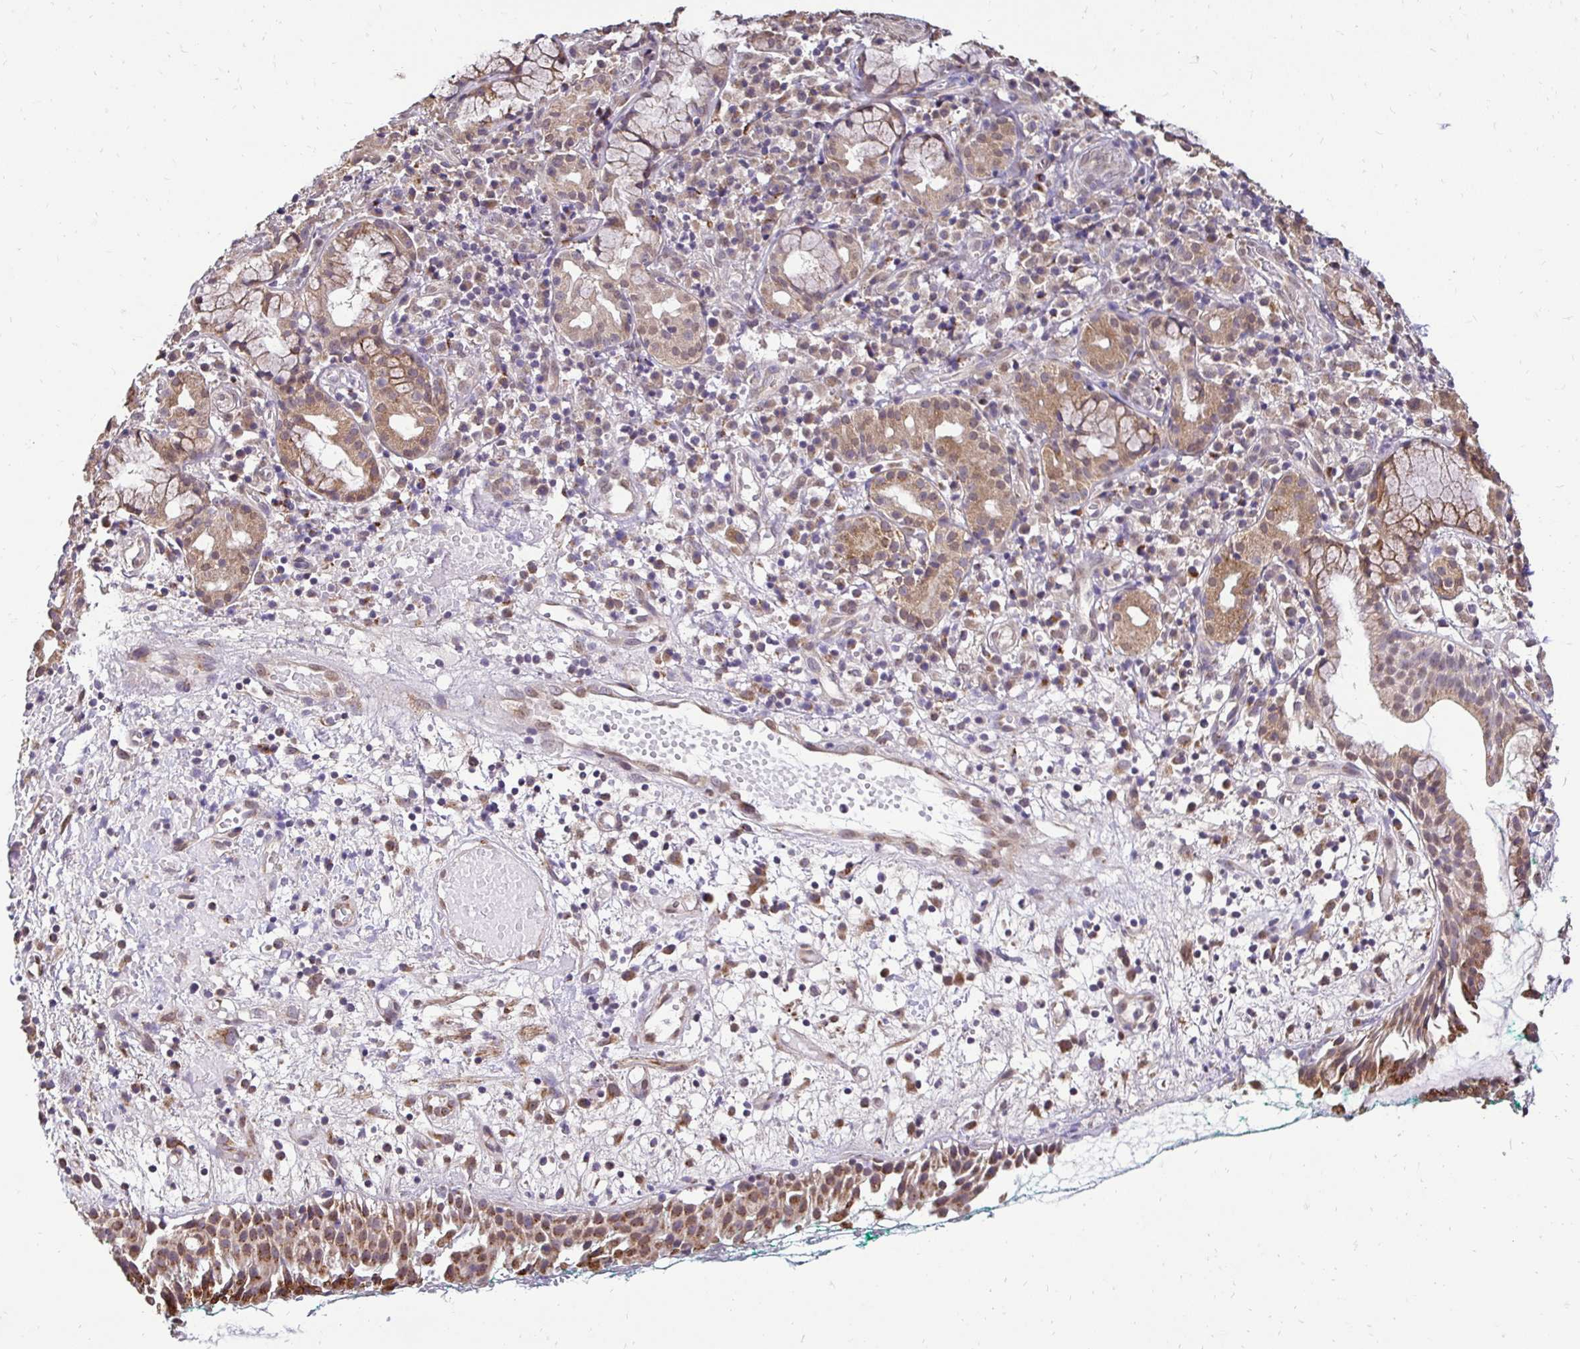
{"staining": {"intensity": "moderate", "quantity": ">75%", "location": "cytoplasmic/membranous"}, "tissue": "nasopharynx", "cell_type": "Respiratory epithelial cells", "image_type": "normal", "snomed": [{"axis": "morphology", "description": "Normal tissue, NOS"}, {"axis": "morphology", "description": "Basal cell carcinoma"}, {"axis": "topography", "description": "Cartilage tissue"}, {"axis": "topography", "description": "Nasopharynx"}, {"axis": "topography", "description": "Oral tissue"}], "caption": "Protein staining reveals moderate cytoplasmic/membranous positivity in about >75% of respiratory epithelial cells in benign nasopharynx. The staining was performed using DAB (3,3'-diaminobenzidine), with brown indicating positive protein expression. Nuclei are stained blue with hematoxylin.", "gene": "RHEBL1", "patient": {"sex": "female", "age": 77}}